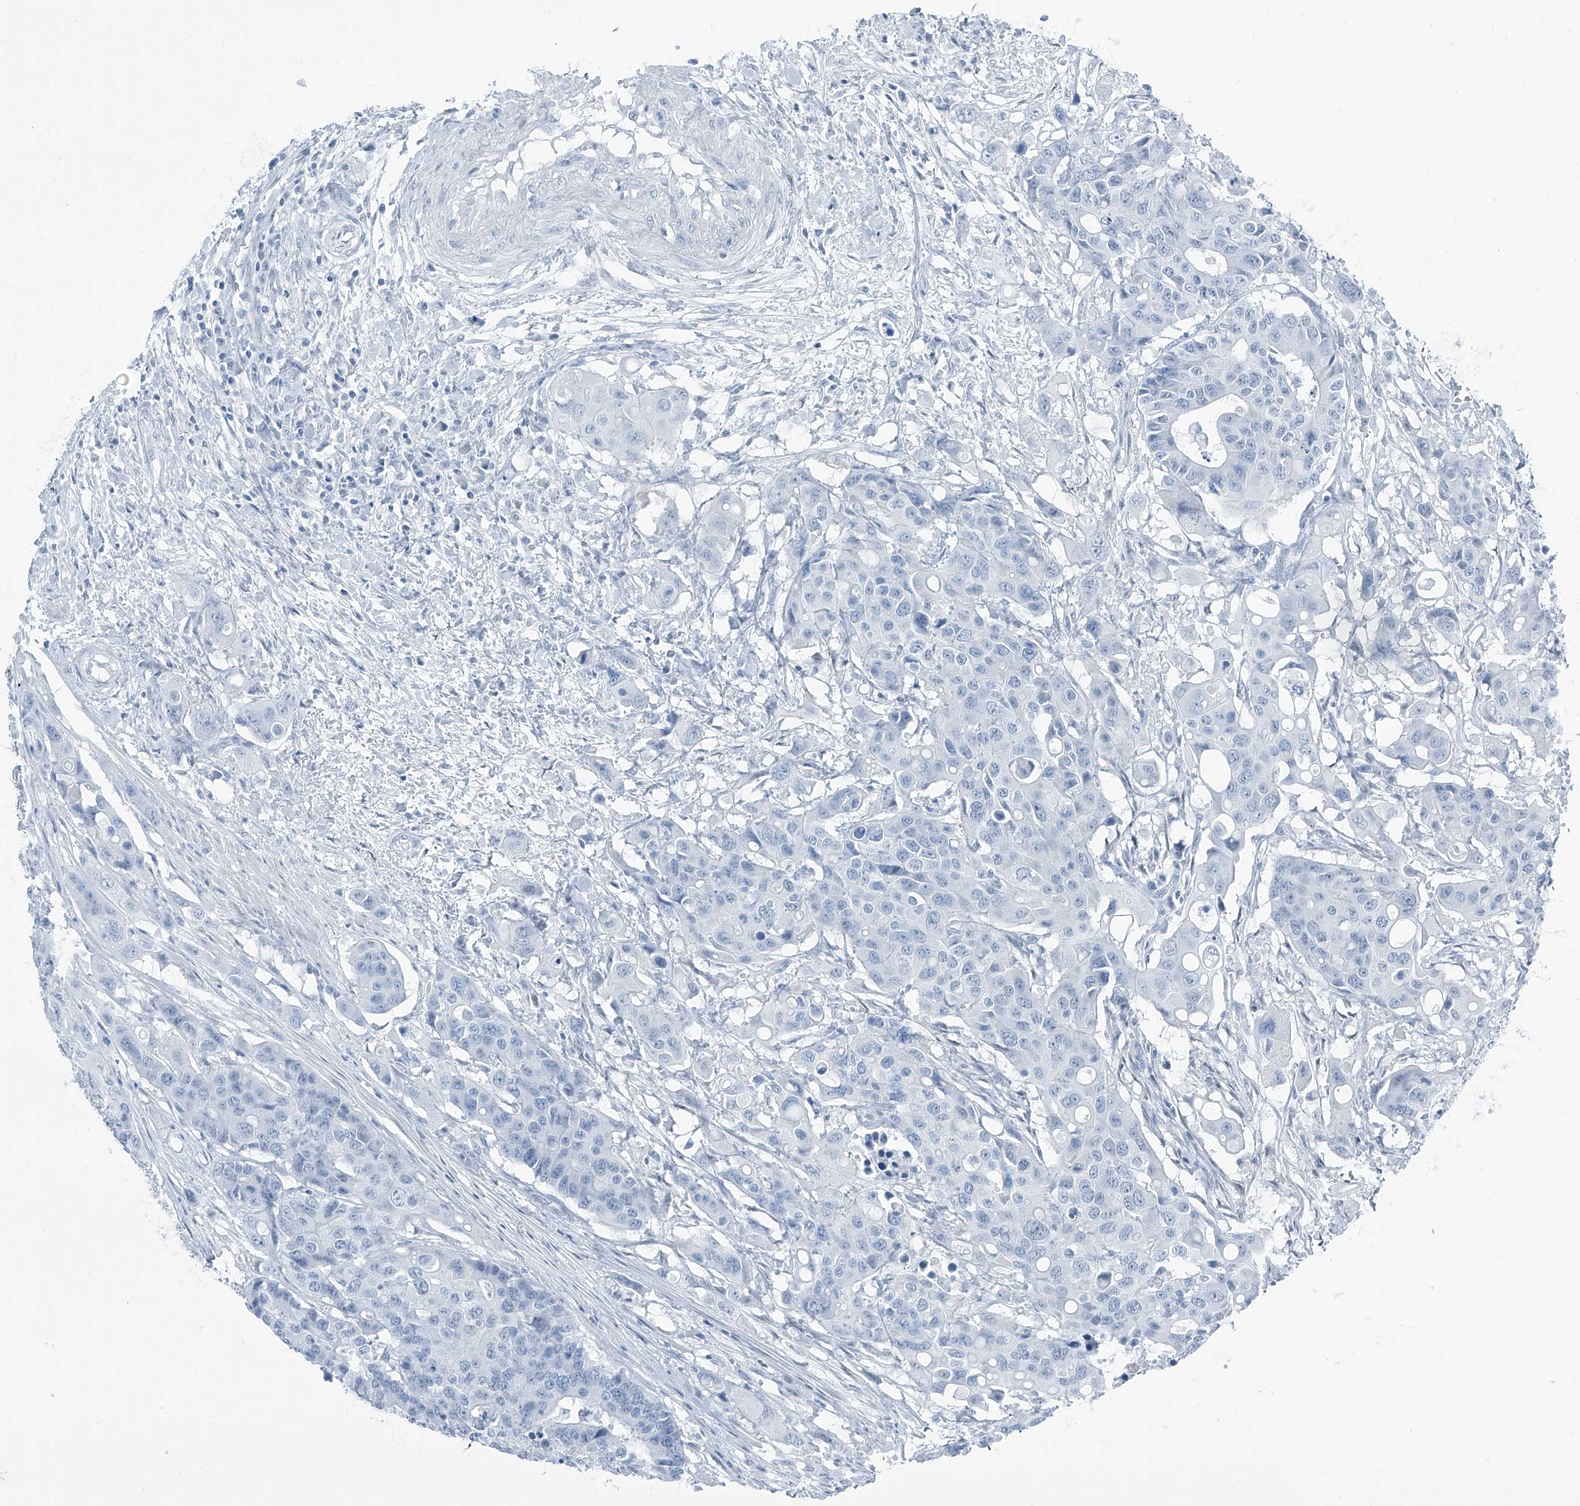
{"staining": {"intensity": "negative", "quantity": "none", "location": "none"}, "tissue": "colorectal cancer", "cell_type": "Tumor cells", "image_type": "cancer", "snomed": [{"axis": "morphology", "description": "Adenocarcinoma, NOS"}, {"axis": "topography", "description": "Colon"}], "caption": "Human colorectal cancer (adenocarcinoma) stained for a protein using immunohistochemistry (IHC) demonstrates no staining in tumor cells.", "gene": "RGN", "patient": {"sex": "male", "age": 77}}